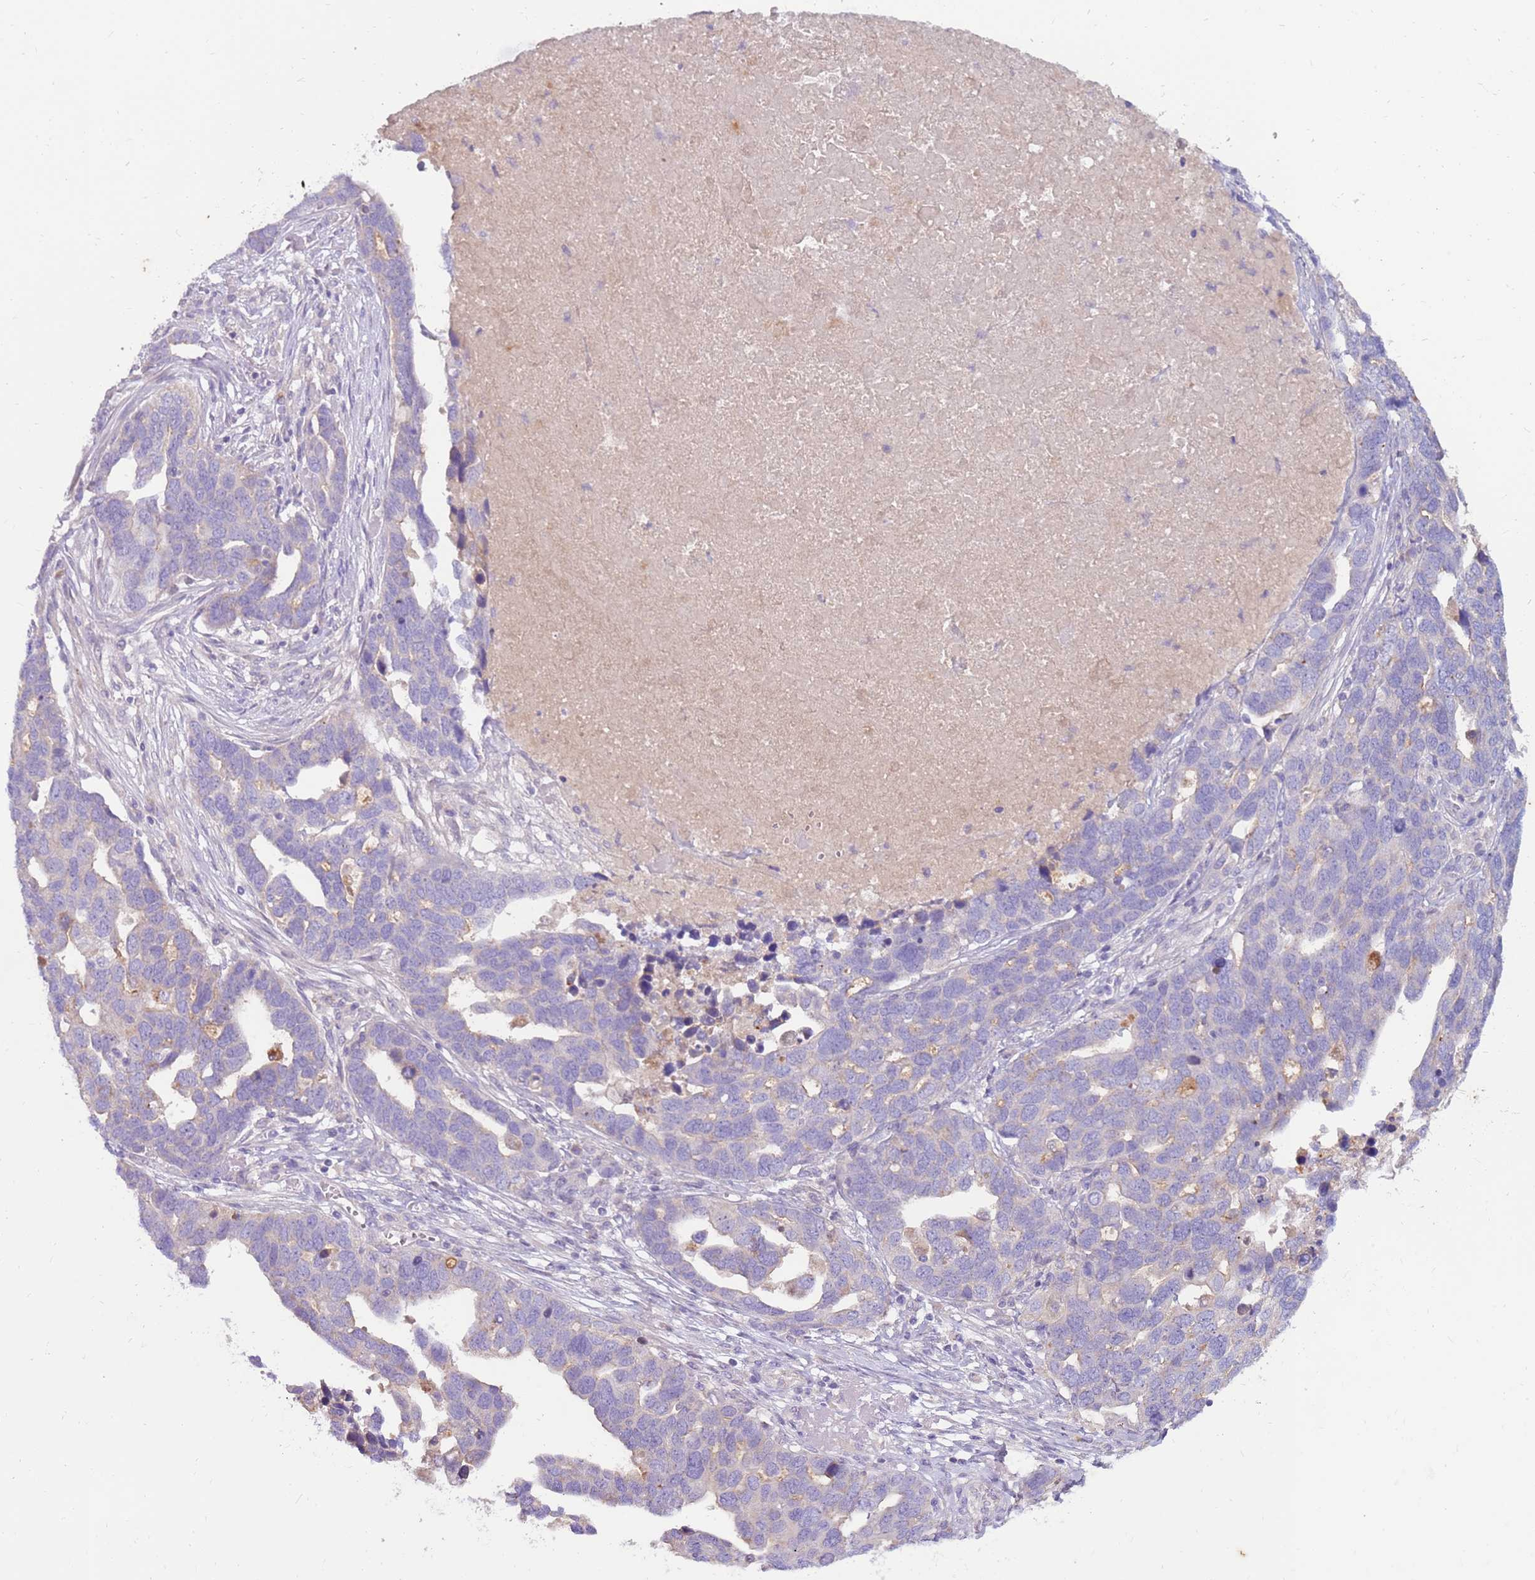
{"staining": {"intensity": "negative", "quantity": "none", "location": "none"}, "tissue": "ovarian cancer", "cell_type": "Tumor cells", "image_type": "cancer", "snomed": [{"axis": "morphology", "description": "Cystadenocarcinoma, serous, NOS"}, {"axis": "topography", "description": "Ovary"}], "caption": "Ovarian serous cystadenocarcinoma was stained to show a protein in brown. There is no significant positivity in tumor cells.", "gene": "SLC44A4", "patient": {"sex": "female", "age": 54}}